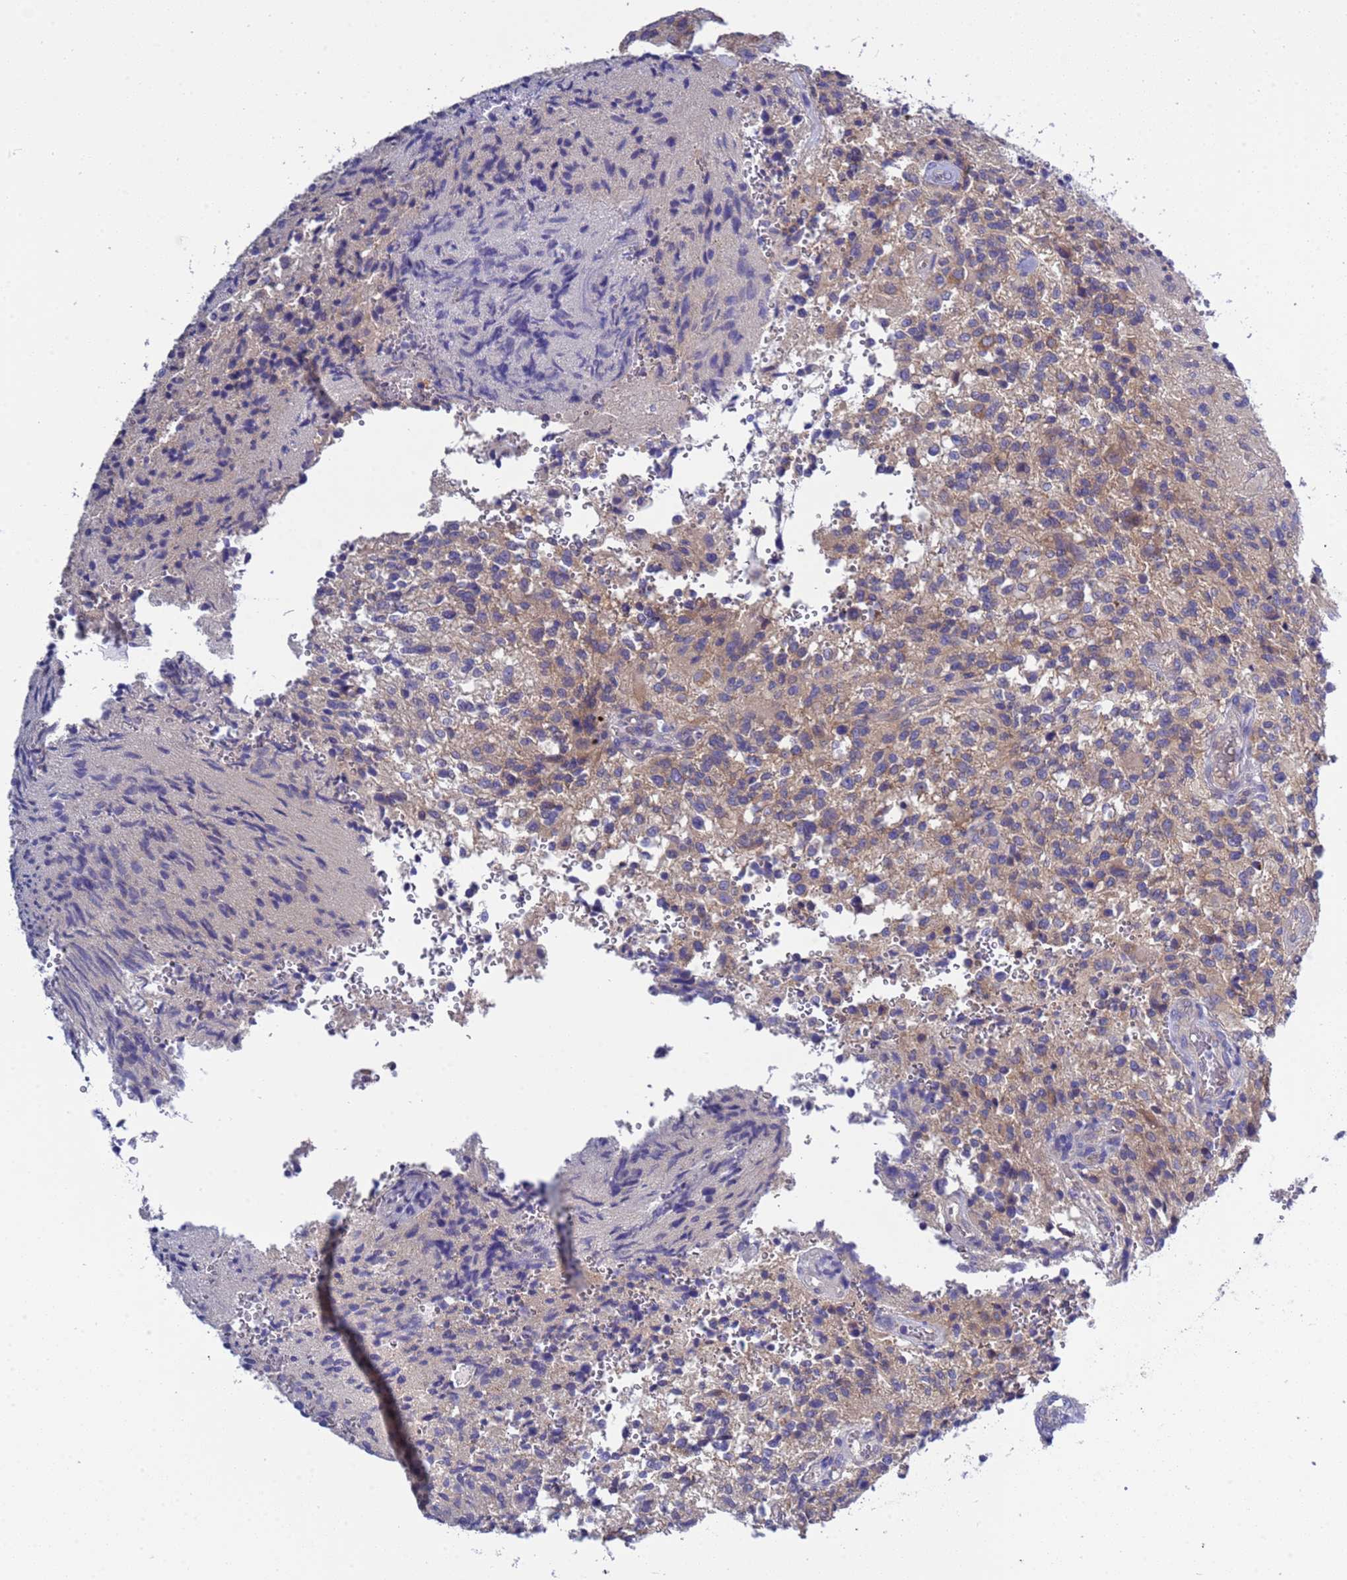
{"staining": {"intensity": "weak", "quantity": "<25%", "location": "cytoplasmic/membranous"}, "tissue": "glioma", "cell_type": "Tumor cells", "image_type": "cancer", "snomed": [{"axis": "morphology", "description": "Normal tissue, NOS"}, {"axis": "morphology", "description": "Glioma, malignant, High grade"}, {"axis": "topography", "description": "Cerebral cortex"}], "caption": "High power microscopy micrograph of an IHC micrograph of glioma, revealing no significant positivity in tumor cells.", "gene": "RC3H2", "patient": {"sex": "male", "age": 56}}